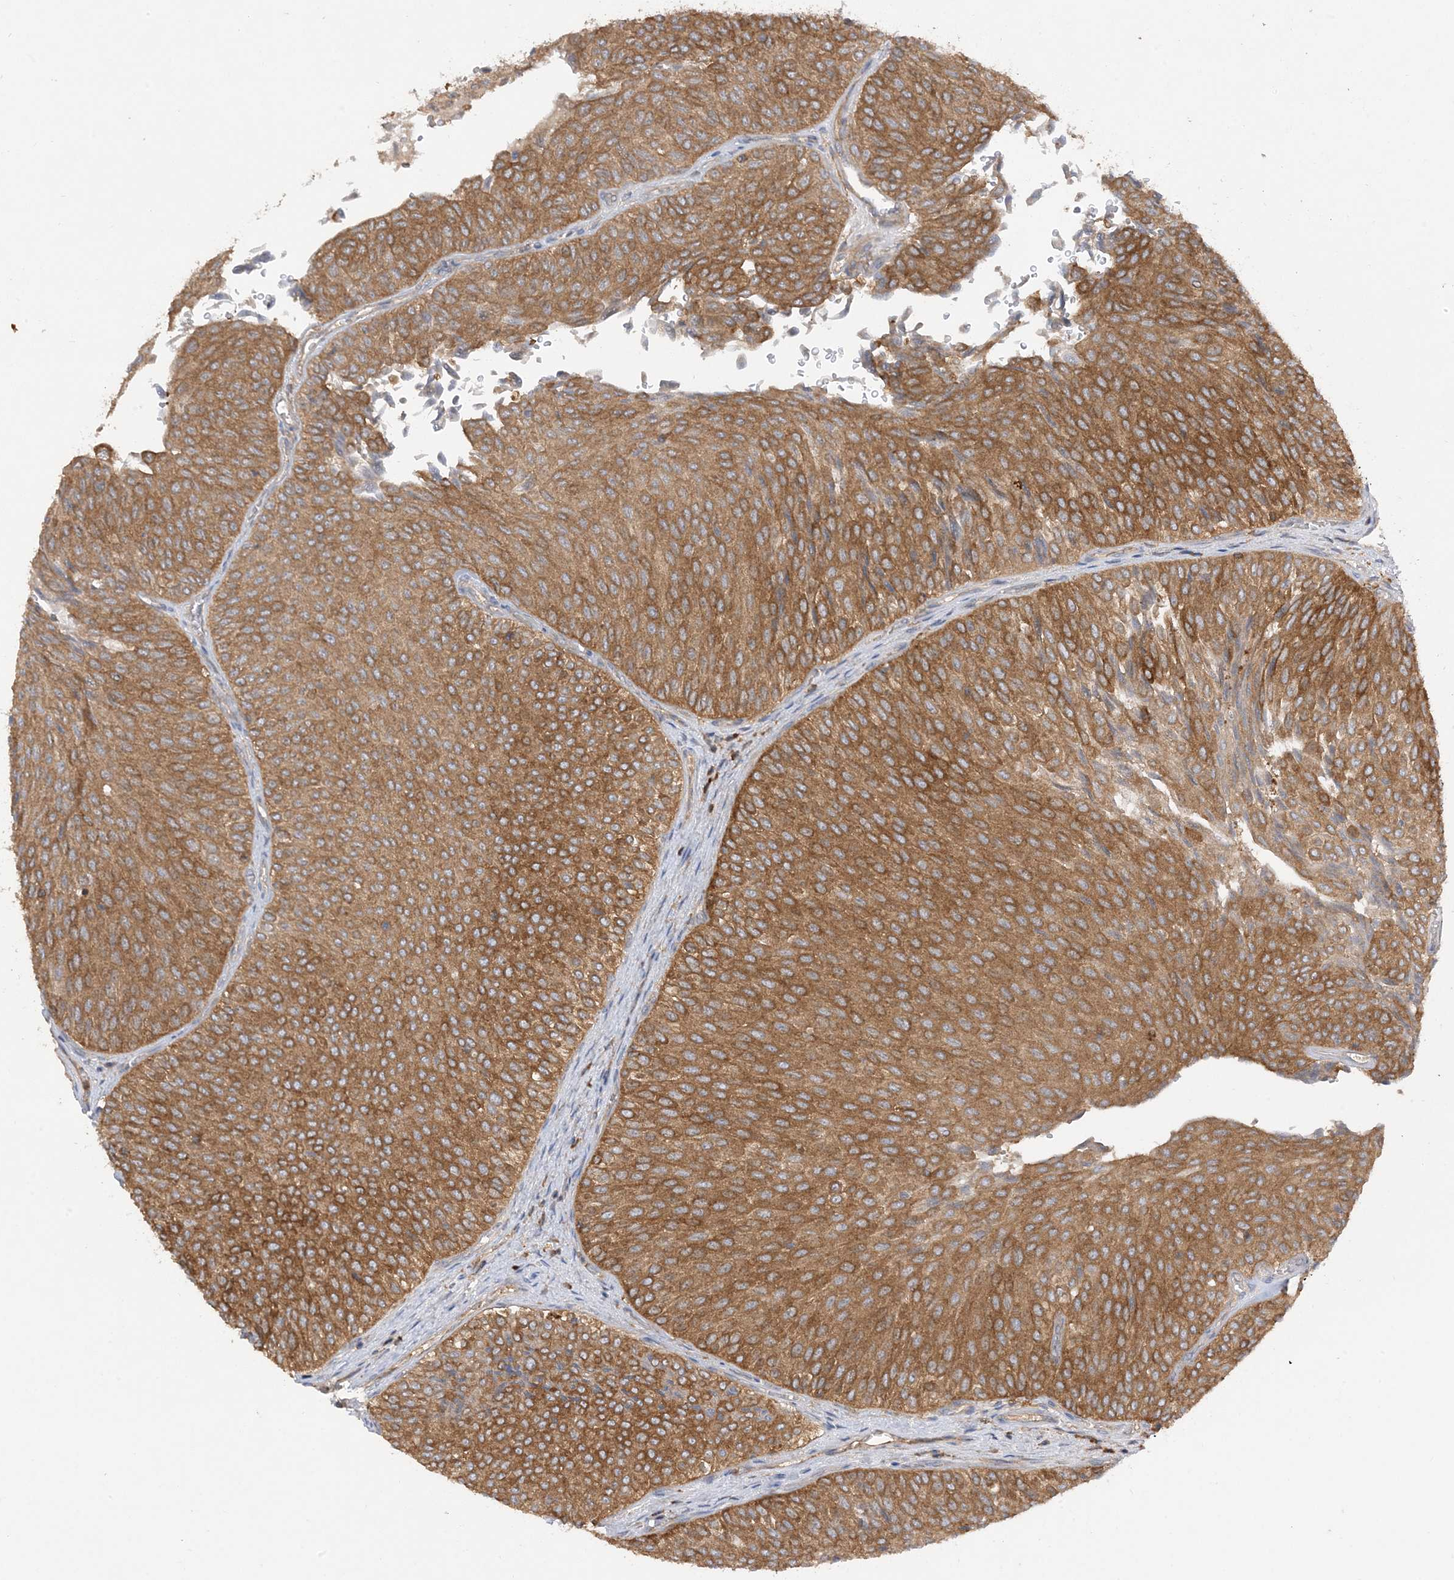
{"staining": {"intensity": "moderate", "quantity": ">75%", "location": "cytoplasmic/membranous"}, "tissue": "urothelial cancer", "cell_type": "Tumor cells", "image_type": "cancer", "snomed": [{"axis": "morphology", "description": "Urothelial carcinoma, Low grade"}, {"axis": "topography", "description": "Urinary bladder"}], "caption": "Immunohistochemistry histopathology image of neoplastic tissue: urothelial carcinoma (low-grade) stained using IHC demonstrates medium levels of moderate protein expression localized specifically in the cytoplasmic/membranous of tumor cells, appearing as a cytoplasmic/membranous brown color.", "gene": "PHACTR2", "patient": {"sex": "male", "age": 78}}